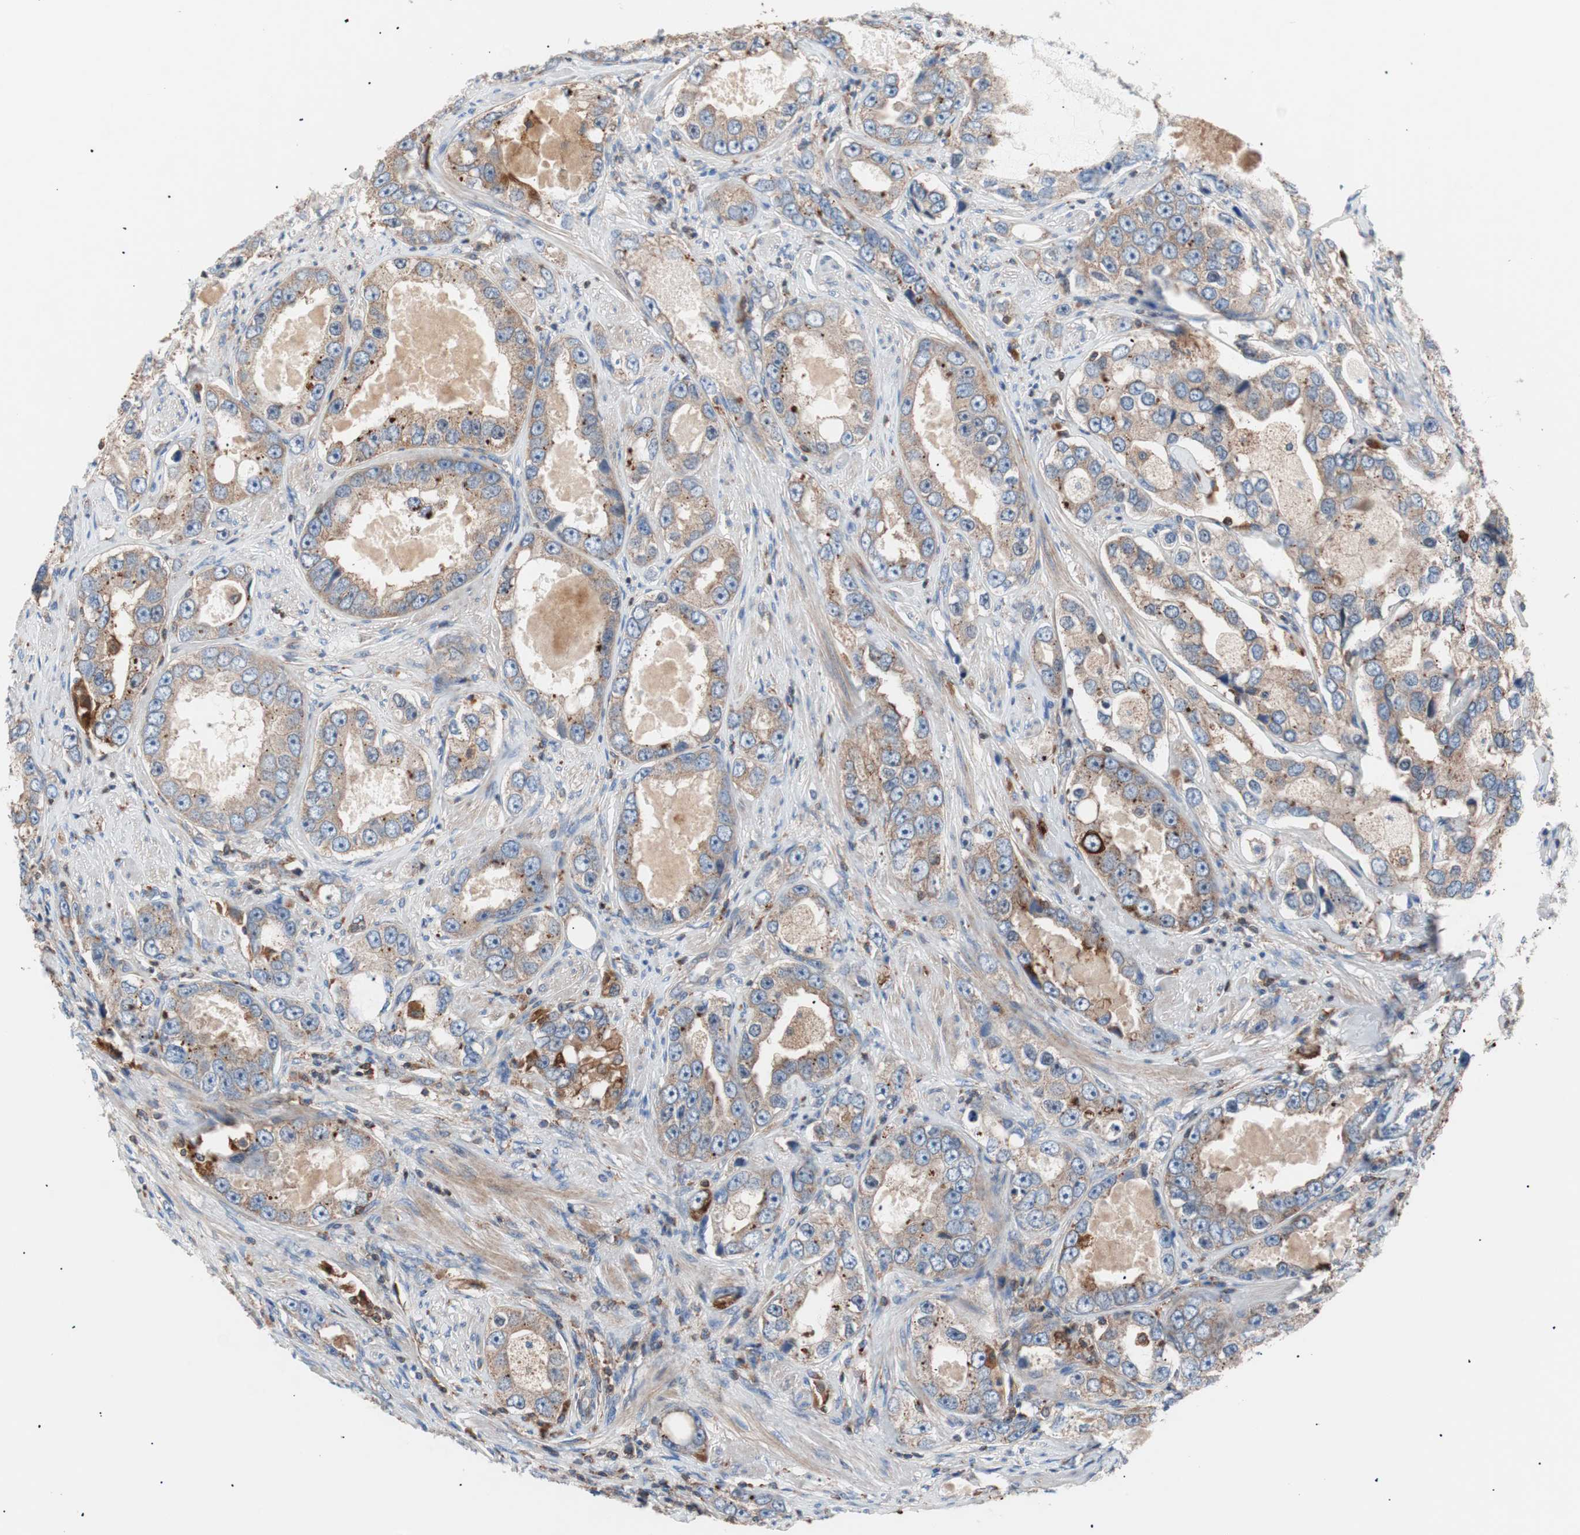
{"staining": {"intensity": "moderate", "quantity": ">75%", "location": "cytoplasmic/membranous"}, "tissue": "prostate cancer", "cell_type": "Tumor cells", "image_type": "cancer", "snomed": [{"axis": "morphology", "description": "Adenocarcinoma, High grade"}, {"axis": "topography", "description": "Prostate"}], "caption": "IHC (DAB) staining of high-grade adenocarcinoma (prostate) exhibits moderate cytoplasmic/membranous protein expression in approximately >75% of tumor cells.", "gene": "PIK3R1", "patient": {"sex": "male", "age": 63}}